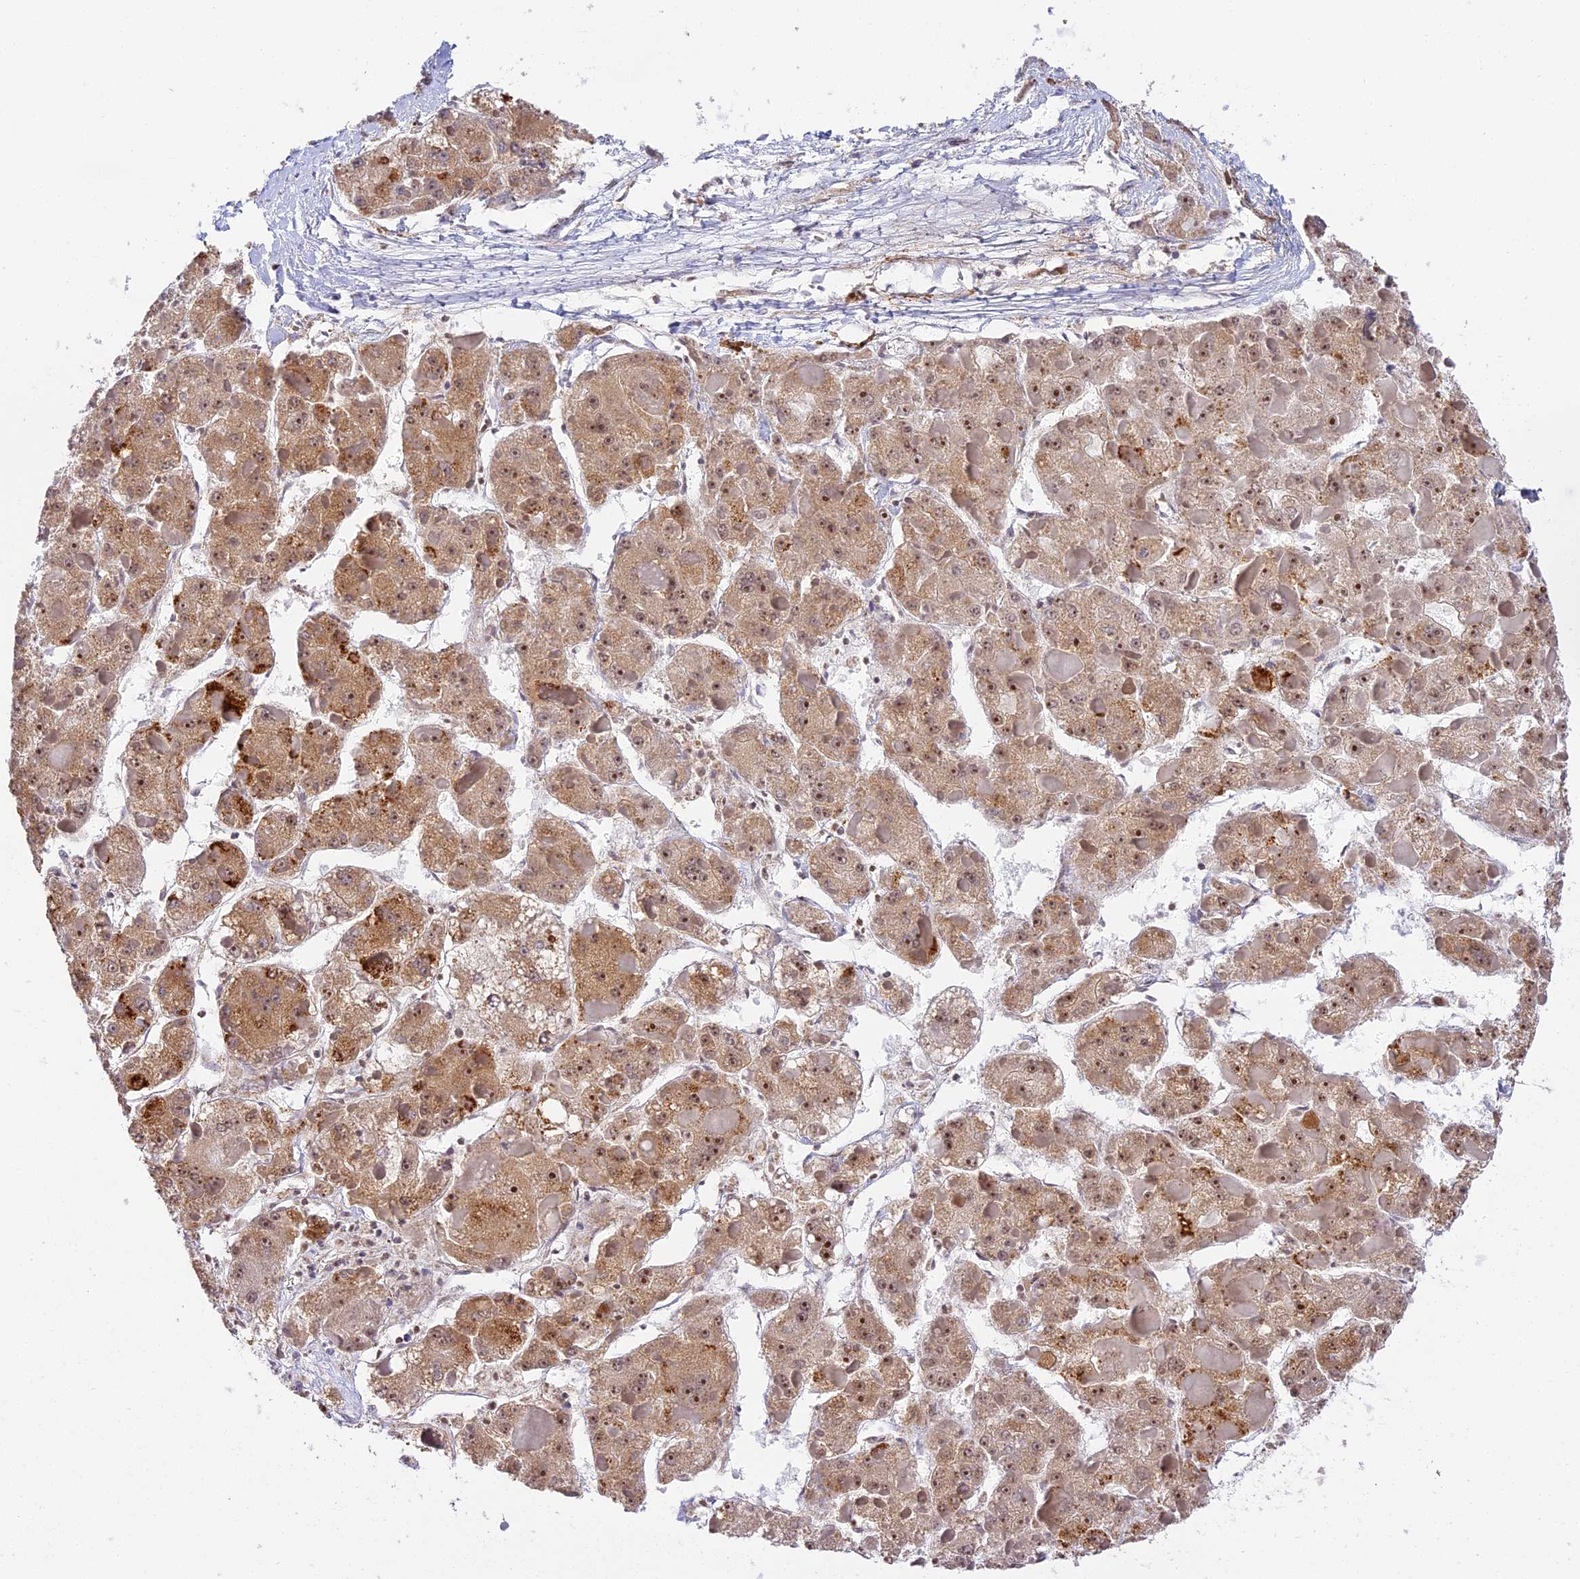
{"staining": {"intensity": "moderate", "quantity": ">75%", "location": "cytoplasmic/membranous,nuclear"}, "tissue": "liver cancer", "cell_type": "Tumor cells", "image_type": "cancer", "snomed": [{"axis": "morphology", "description": "Carcinoma, Hepatocellular, NOS"}, {"axis": "topography", "description": "Liver"}], "caption": "Human liver hepatocellular carcinoma stained for a protein (brown) displays moderate cytoplasmic/membranous and nuclear positive expression in approximately >75% of tumor cells.", "gene": "HEATR5B", "patient": {"sex": "female", "age": 73}}